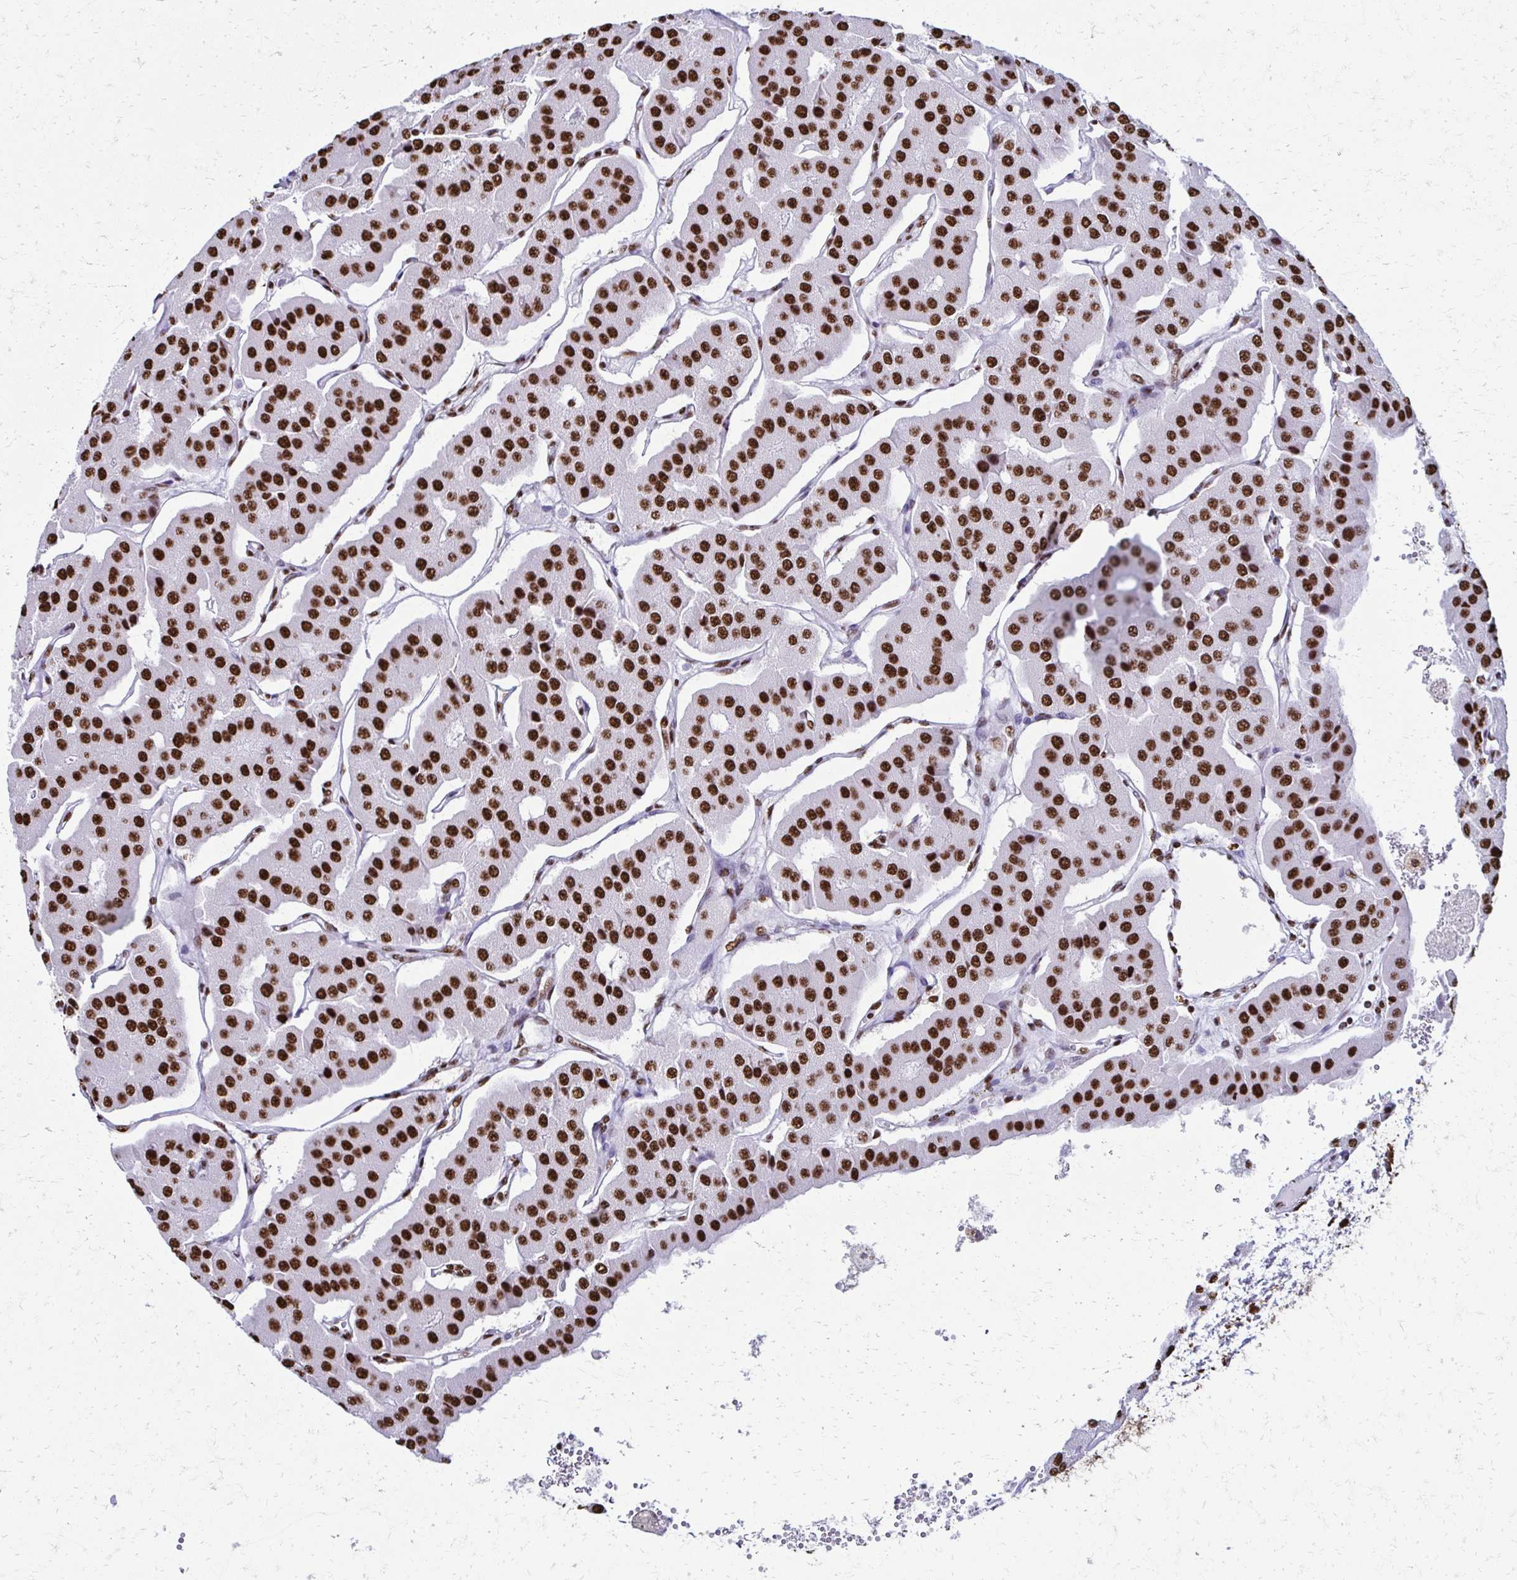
{"staining": {"intensity": "strong", "quantity": ">75%", "location": "nuclear"}, "tissue": "parathyroid gland", "cell_type": "Glandular cells", "image_type": "normal", "snomed": [{"axis": "morphology", "description": "Normal tissue, NOS"}, {"axis": "morphology", "description": "Adenoma, NOS"}, {"axis": "topography", "description": "Parathyroid gland"}], "caption": "IHC of normal human parathyroid gland demonstrates high levels of strong nuclear expression in about >75% of glandular cells.", "gene": "NONO", "patient": {"sex": "female", "age": 86}}